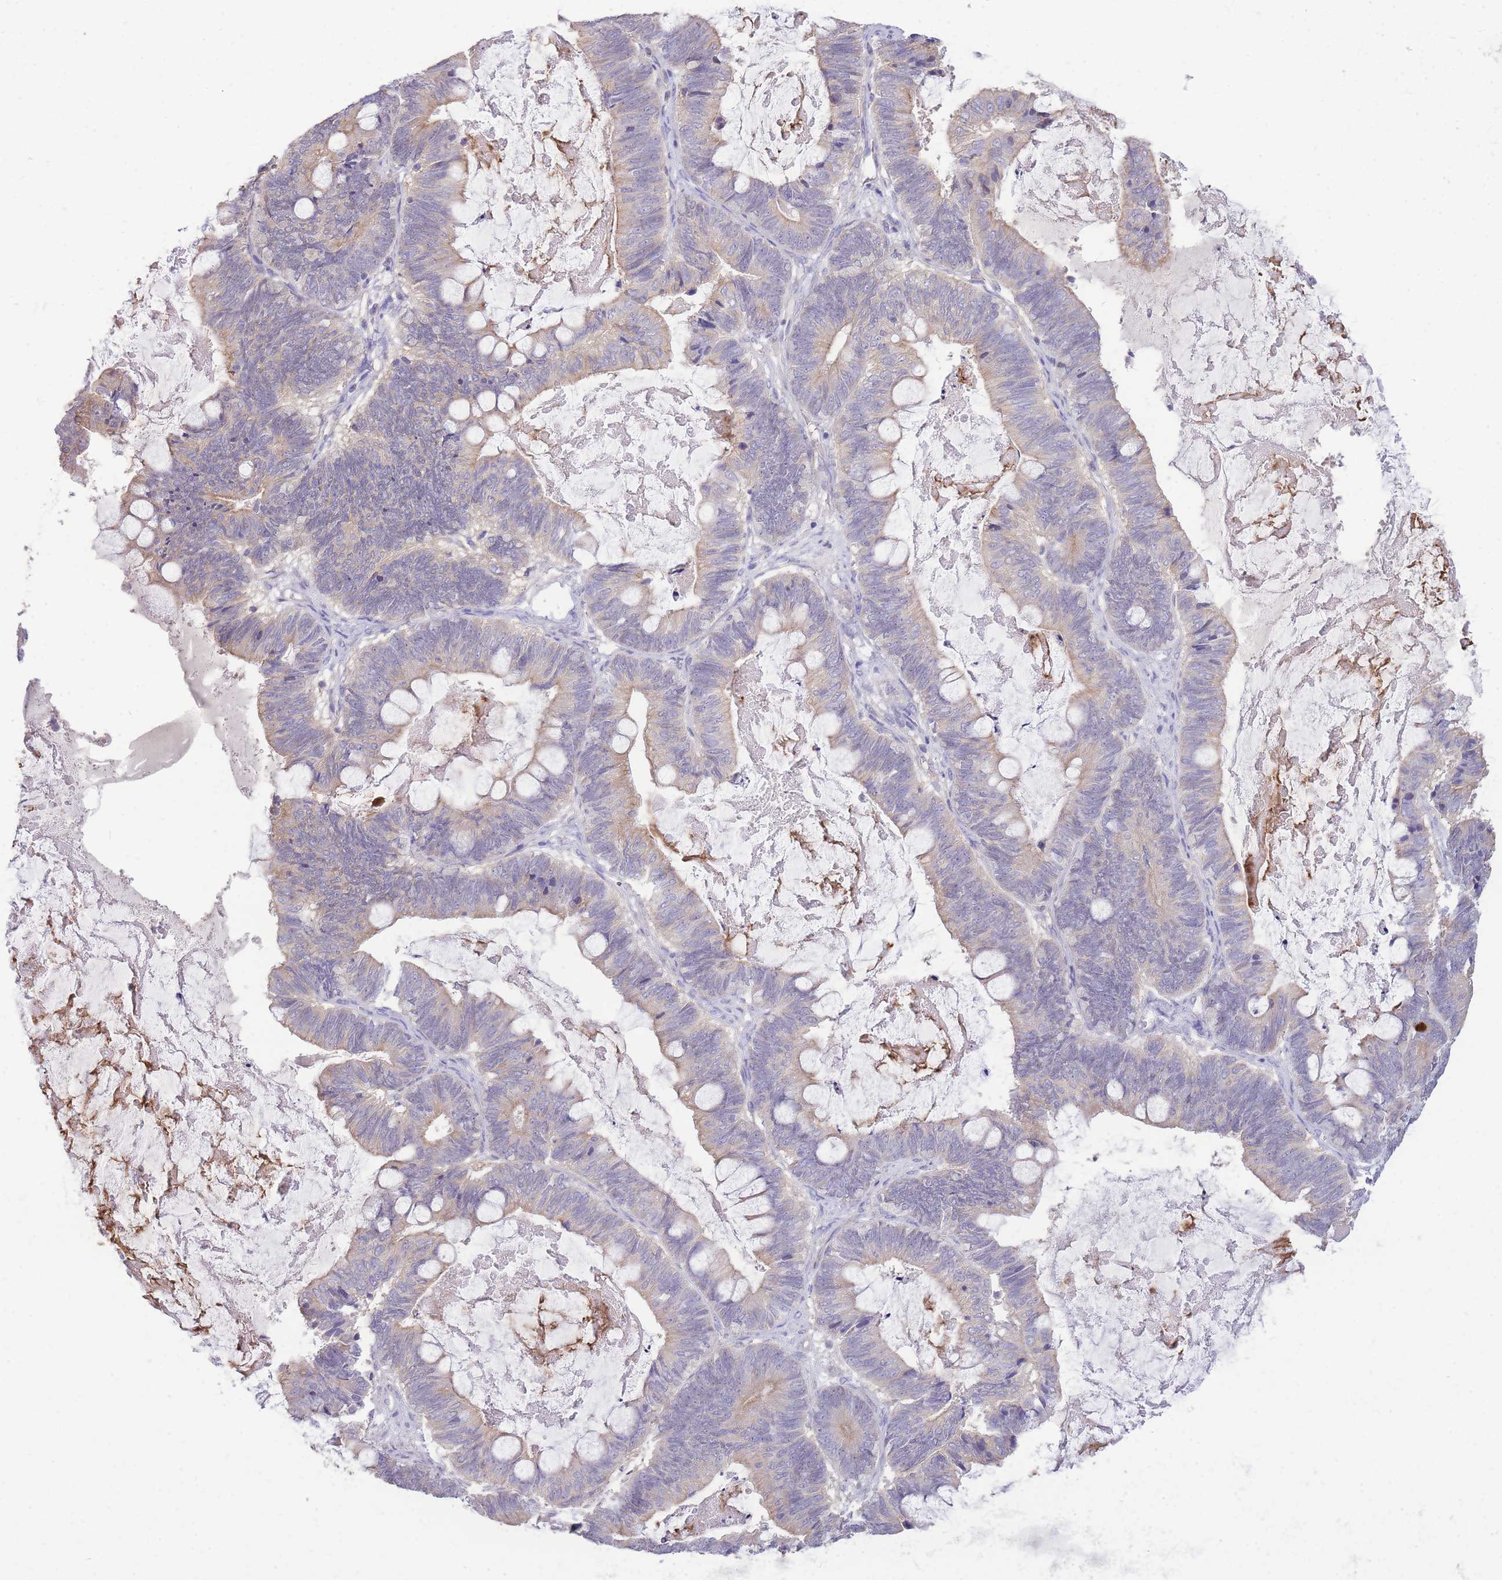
{"staining": {"intensity": "weak", "quantity": "25%-75%", "location": "cytoplasmic/membranous"}, "tissue": "ovarian cancer", "cell_type": "Tumor cells", "image_type": "cancer", "snomed": [{"axis": "morphology", "description": "Cystadenocarcinoma, mucinous, NOS"}, {"axis": "topography", "description": "Ovary"}], "caption": "Immunohistochemistry micrograph of human ovarian cancer (mucinous cystadenocarcinoma) stained for a protein (brown), which exhibits low levels of weak cytoplasmic/membranous positivity in approximately 25%-75% of tumor cells.", "gene": "OR5T1", "patient": {"sex": "female", "age": 61}}